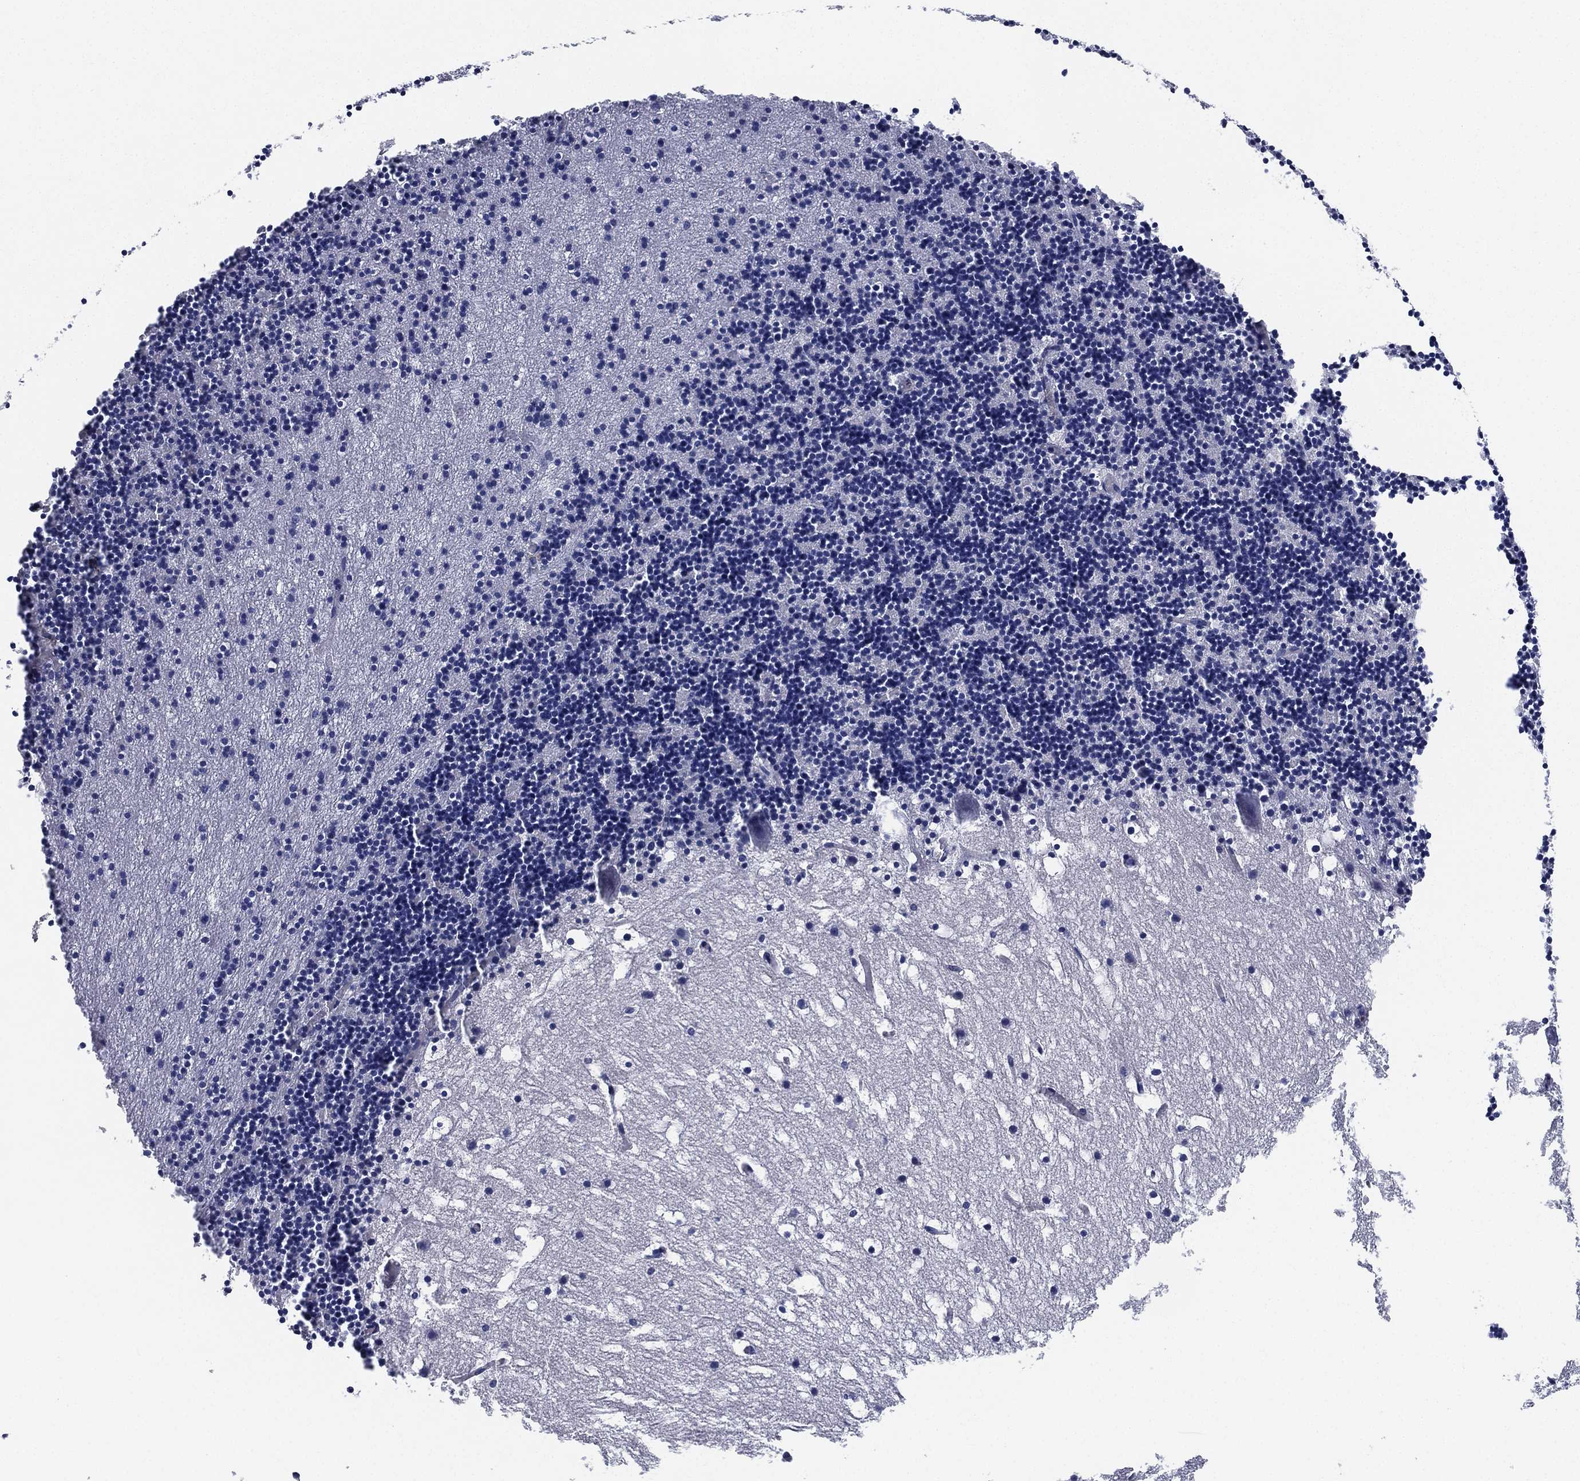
{"staining": {"intensity": "negative", "quantity": "none", "location": "none"}, "tissue": "cerebellum", "cell_type": "Cells in granular layer", "image_type": "normal", "snomed": [{"axis": "morphology", "description": "Normal tissue, NOS"}, {"axis": "topography", "description": "Cerebellum"}], "caption": "IHC photomicrograph of benign cerebellum: human cerebellum stained with DAB reveals no significant protein positivity in cells in granular layer.", "gene": "CCDC70", "patient": {"sex": "male", "age": 37}}